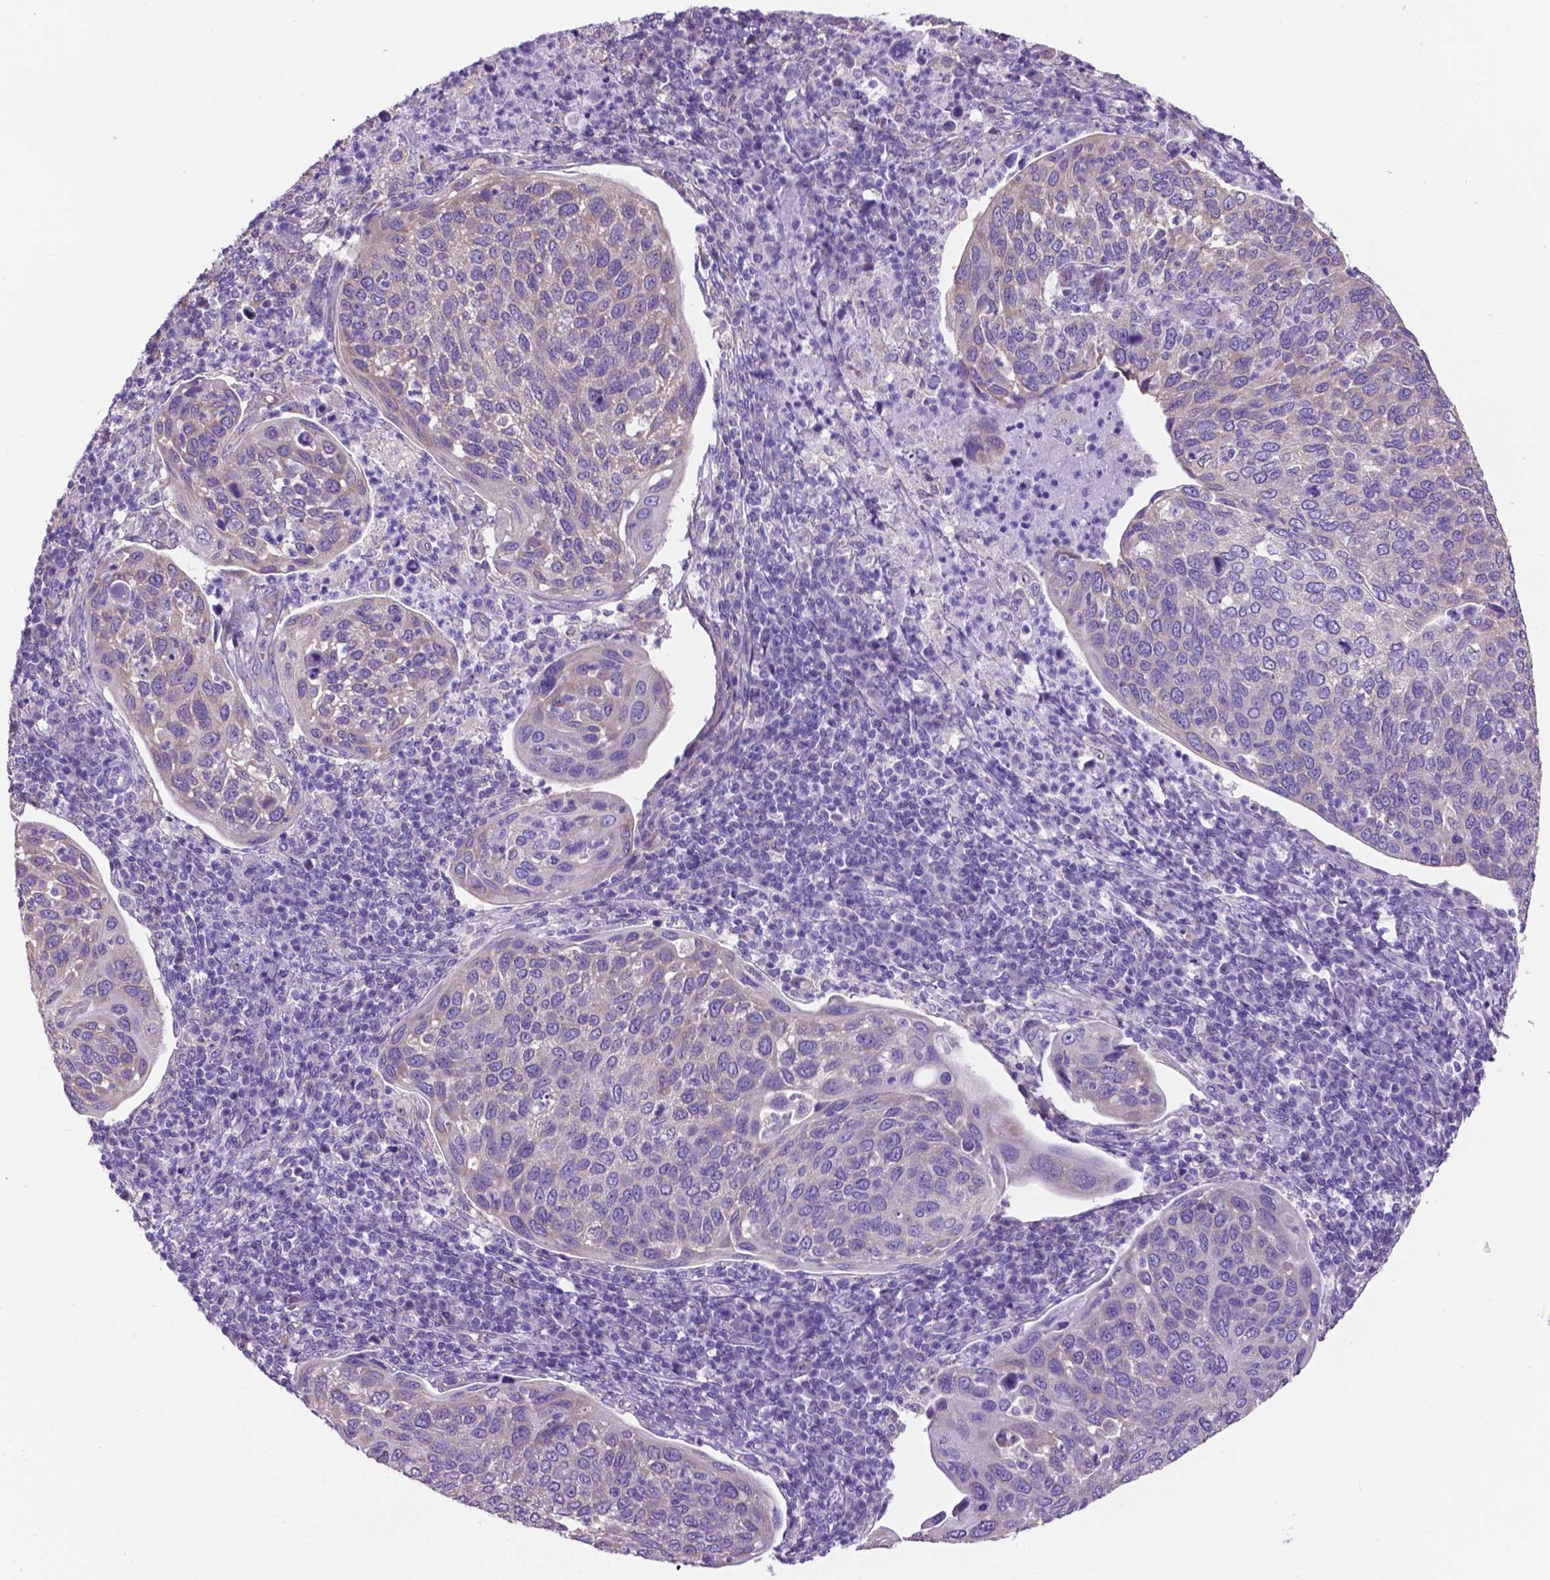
{"staining": {"intensity": "negative", "quantity": "none", "location": "none"}, "tissue": "cervical cancer", "cell_type": "Tumor cells", "image_type": "cancer", "snomed": [{"axis": "morphology", "description": "Squamous cell carcinoma, NOS"}, {"axis": "topography", "description": "Cervix"}], "caption": "A photomicrograph of cervical cancer (squamous cell carcinoma) stained for a protein shows no brown staining in tumor cells. (Immunohistochemistry (ihc), brightfield microscopy, high magnification).", "gene": "SPDYA", "patient": {"sex": "female", "age": 54}}